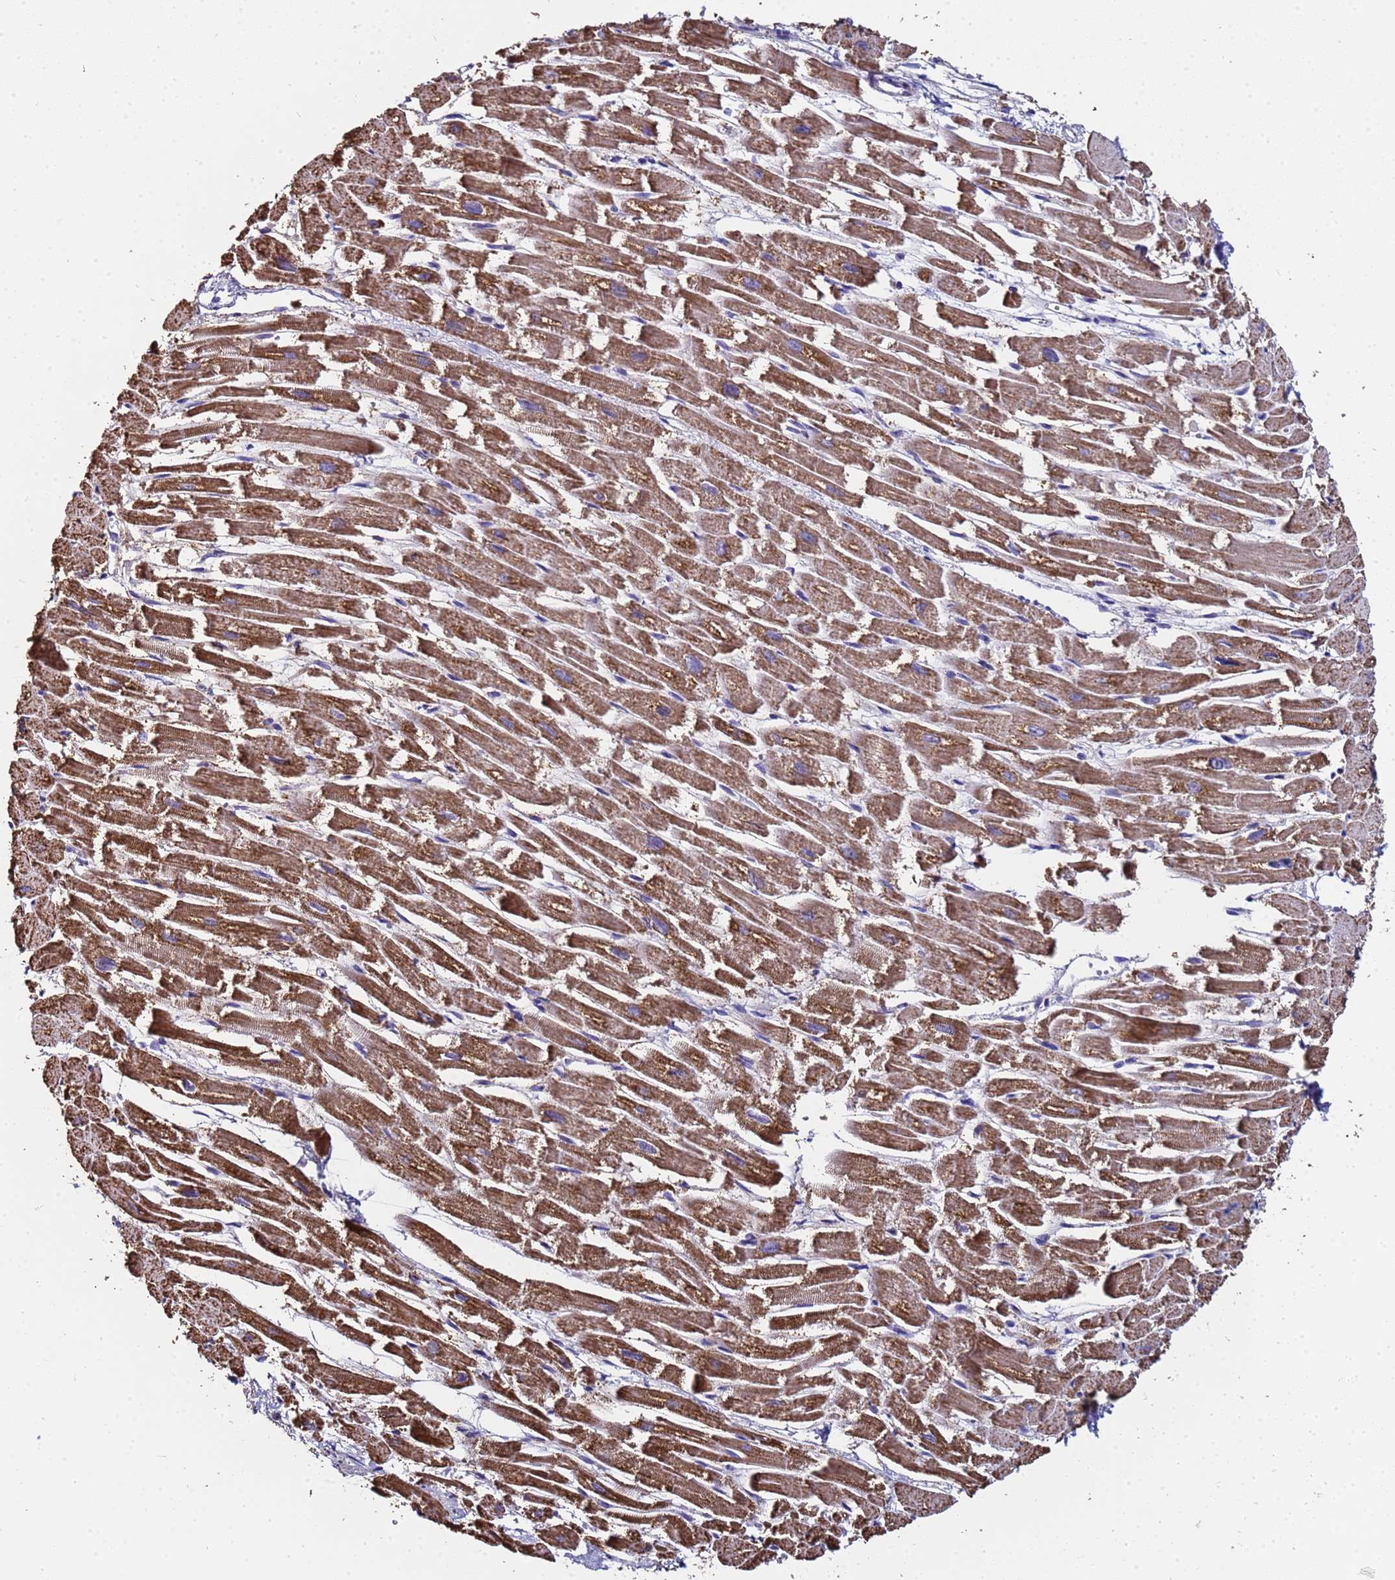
{"staining": {"intensity": "strong", "quantity": ">75%", "location": "cytoplasmic/membranous"}, "tissue": "heart muscle", "cell_type": "Cardiomyocytes", "image_type": "normal", "snomed": [{"axis": "morphology", "description": "Normal tissue, NOS"}, {"axis": "topography", "description": "Heart"}], "caption": "Heart muscle stained for a protein (brown) demonstrates strong cytoplasmic/membranous positive staining in approximately >75% of cardiomyocytes.", "gene": "MRPS12", "patient": {"sex": "male", "age": 54}}